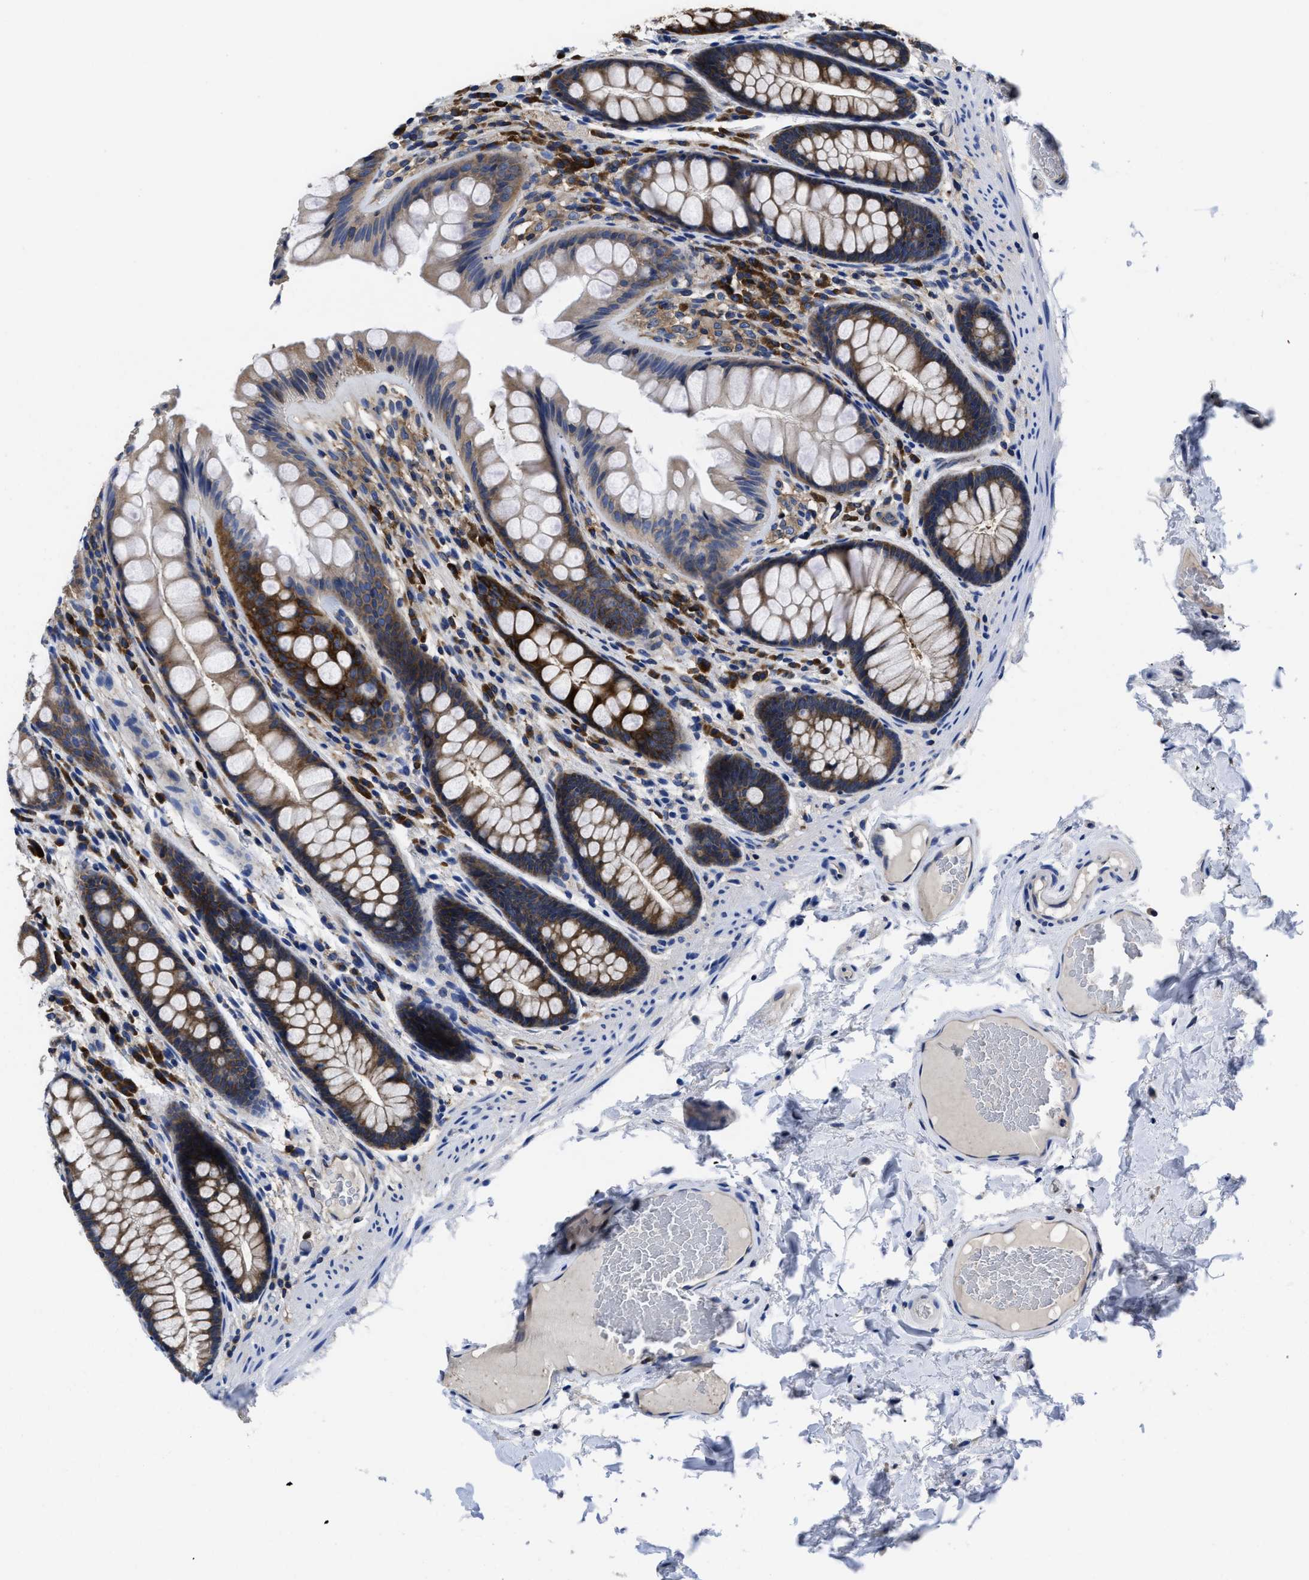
{"staining": {"intensity": "weak", "quantity": ">75%", "location": "cytoplasmic/membranous"}, "tissue": "colon", "cell_type": "Endothelial cells", "image_type": "normal", "snomed": [{"axis": "morphology", "description": "Normal tissue, NOS"}, {"axis": "topography", "description": "Colon"}], "caption": "An image showing weak cytoplasmic/membranous expression in about >75% of endothelial cells in unremarkable colon, as visualized by brown immunohistochemical staining.", "gene": "YARS1", "patient": {"sex": "female", "age": 56}}